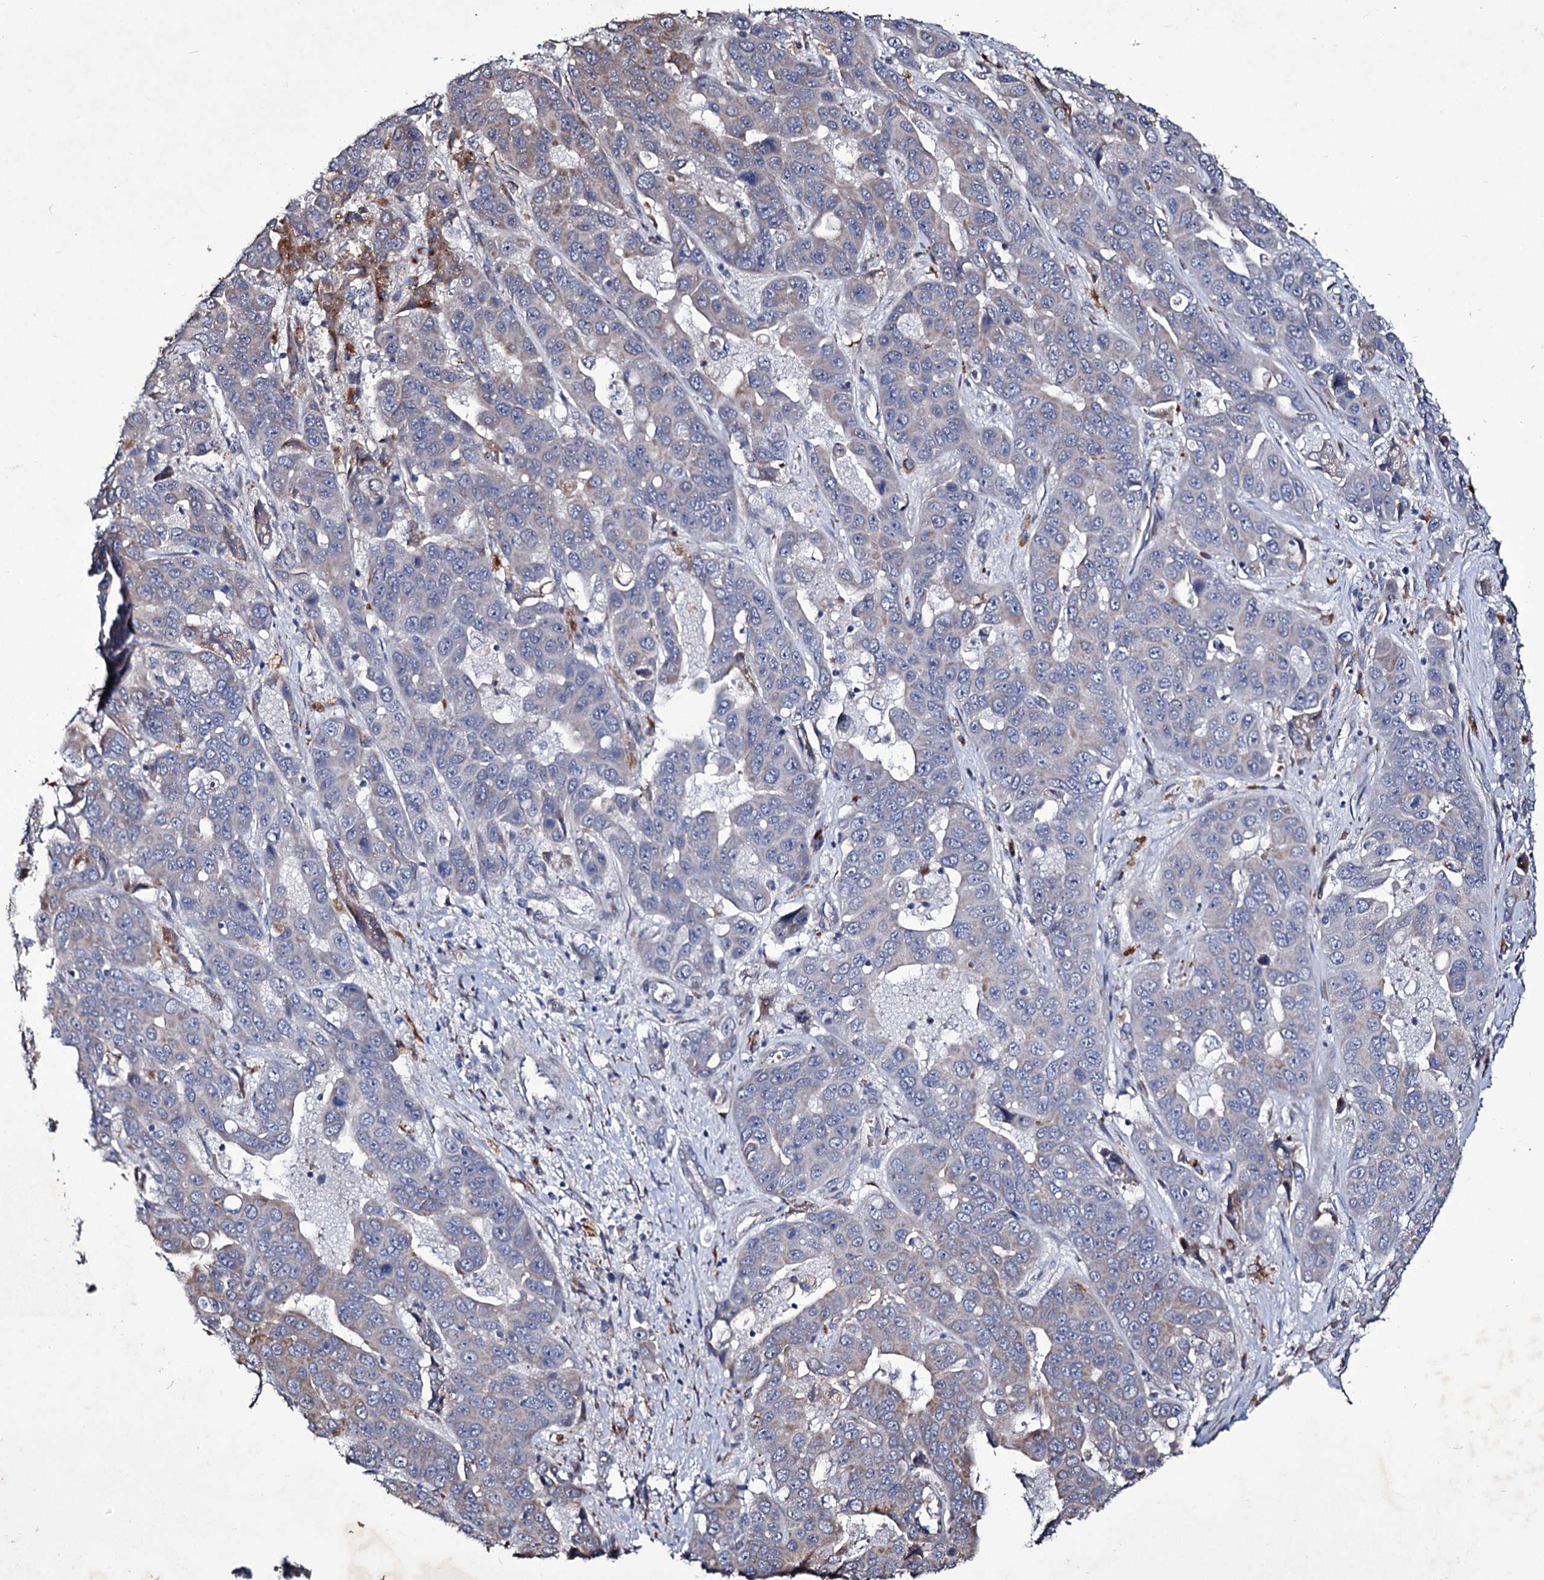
{"staining": {"intensity": "weak", "quantity": "<25%", "location": "cytoplasmic/membranous"}, "tissue": "liver cancer", "cell_type": "Tumor cells", "image_type": "cancer", "snomed": [{"axis": "morphology", "description": "Cholangiocarcinoma"}, {"axis": "topography", "description": "Liver"}], "caption": "There is no significant staining in tumor cells of cholangiocarcinoma (liver).", "gene": "TUBGCP5", "patient": {"sex": "female", "age": 52}}